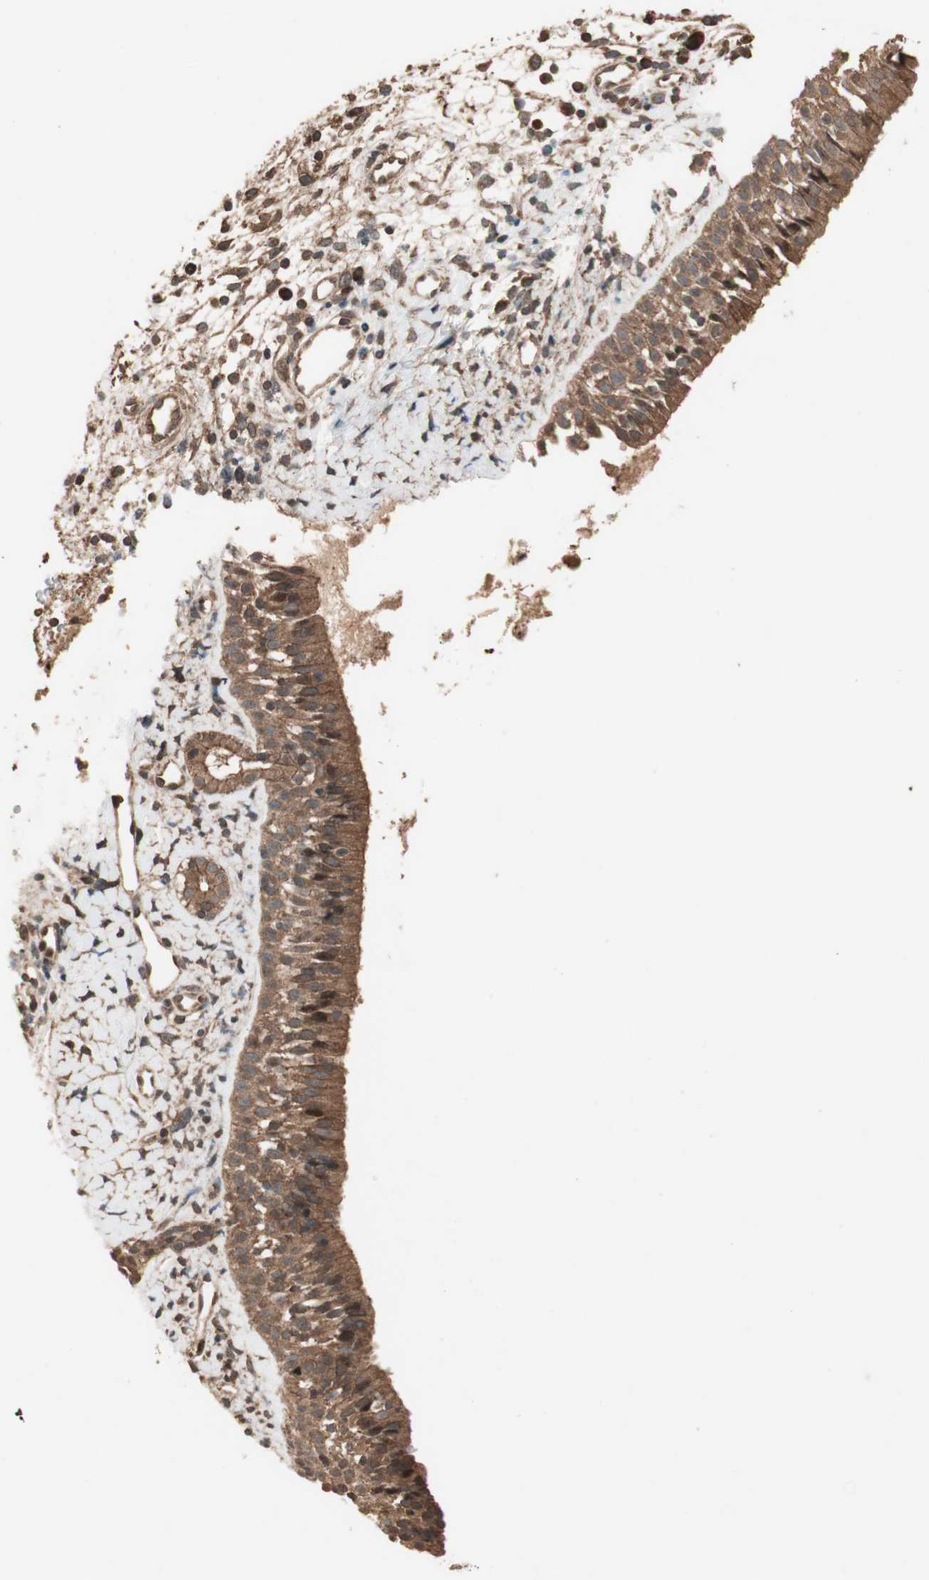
{"staining": {"intensity": "moderate", "quantity": ">75%", "location": "cytoplasmic/membranous"}, "tissue": "nasopharynx", "cell_type": "Respiratory epithelial cells", "image_type": "normal", "snomed": [{"axis": "morphology", "description": "Normal tissue, NOS"}, {"axis": "topography", "description": "Nasopharynx"}], "caption": "Immunohistochemistry (IHC) histopathology image of benign nasopharynx: nasopharynx stained using IHC shows medium levels of moderate protein expression localized specifically in the cytoplasmic/membranous of respiratory epithelial cells, appearing as a cytoplasmic/membranous brown color.", "gene": "USP20", "patient": {"sex": "male", "age": 22}}